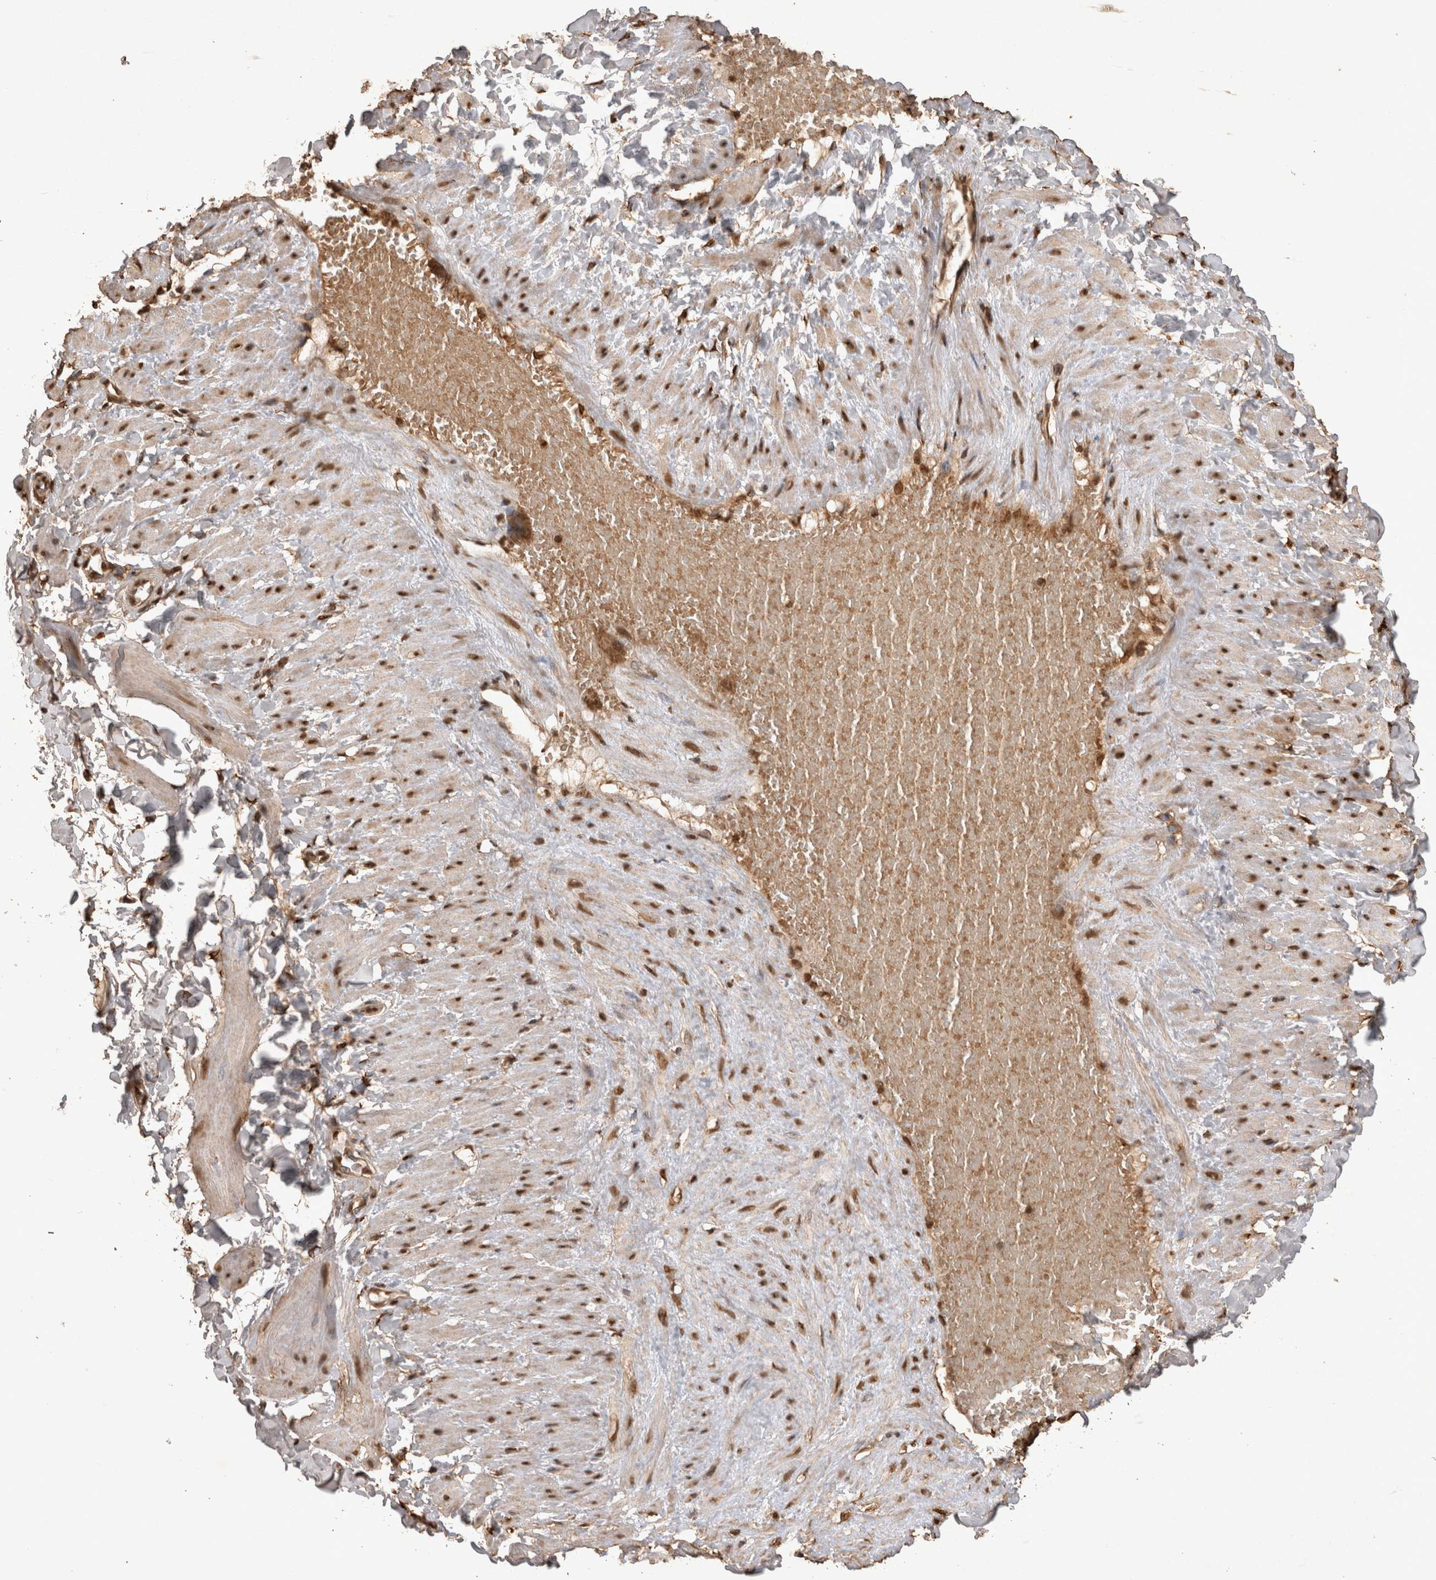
{"staining": {"intensity": "strong", "quantity": ">75%", "location": "cytoplasmic/membranous,nuclear"}, "tissue": "soft tissue", "cell_type": "Fibroblasts", "image_type": "normal", "snomed": [{"axis": "morphology", "description": "Normal tissue, NOS"}, {"axis": "topography", "description": "Adipose tissue"}, {"axis": "topography", "description": "Vascular tissue"}, {"axis": "topography", "description": "Peripheral nerve tissue"}], "caption": "There is high levels of strong cytoplasmic/membranous,nuclear staining in fibroblasts of unremarkable soft tissue, as demonstrated by immunohistochemical staining (brown color).", "gene": "OAS2", "patient": {"sex": "male", "age": 25}}